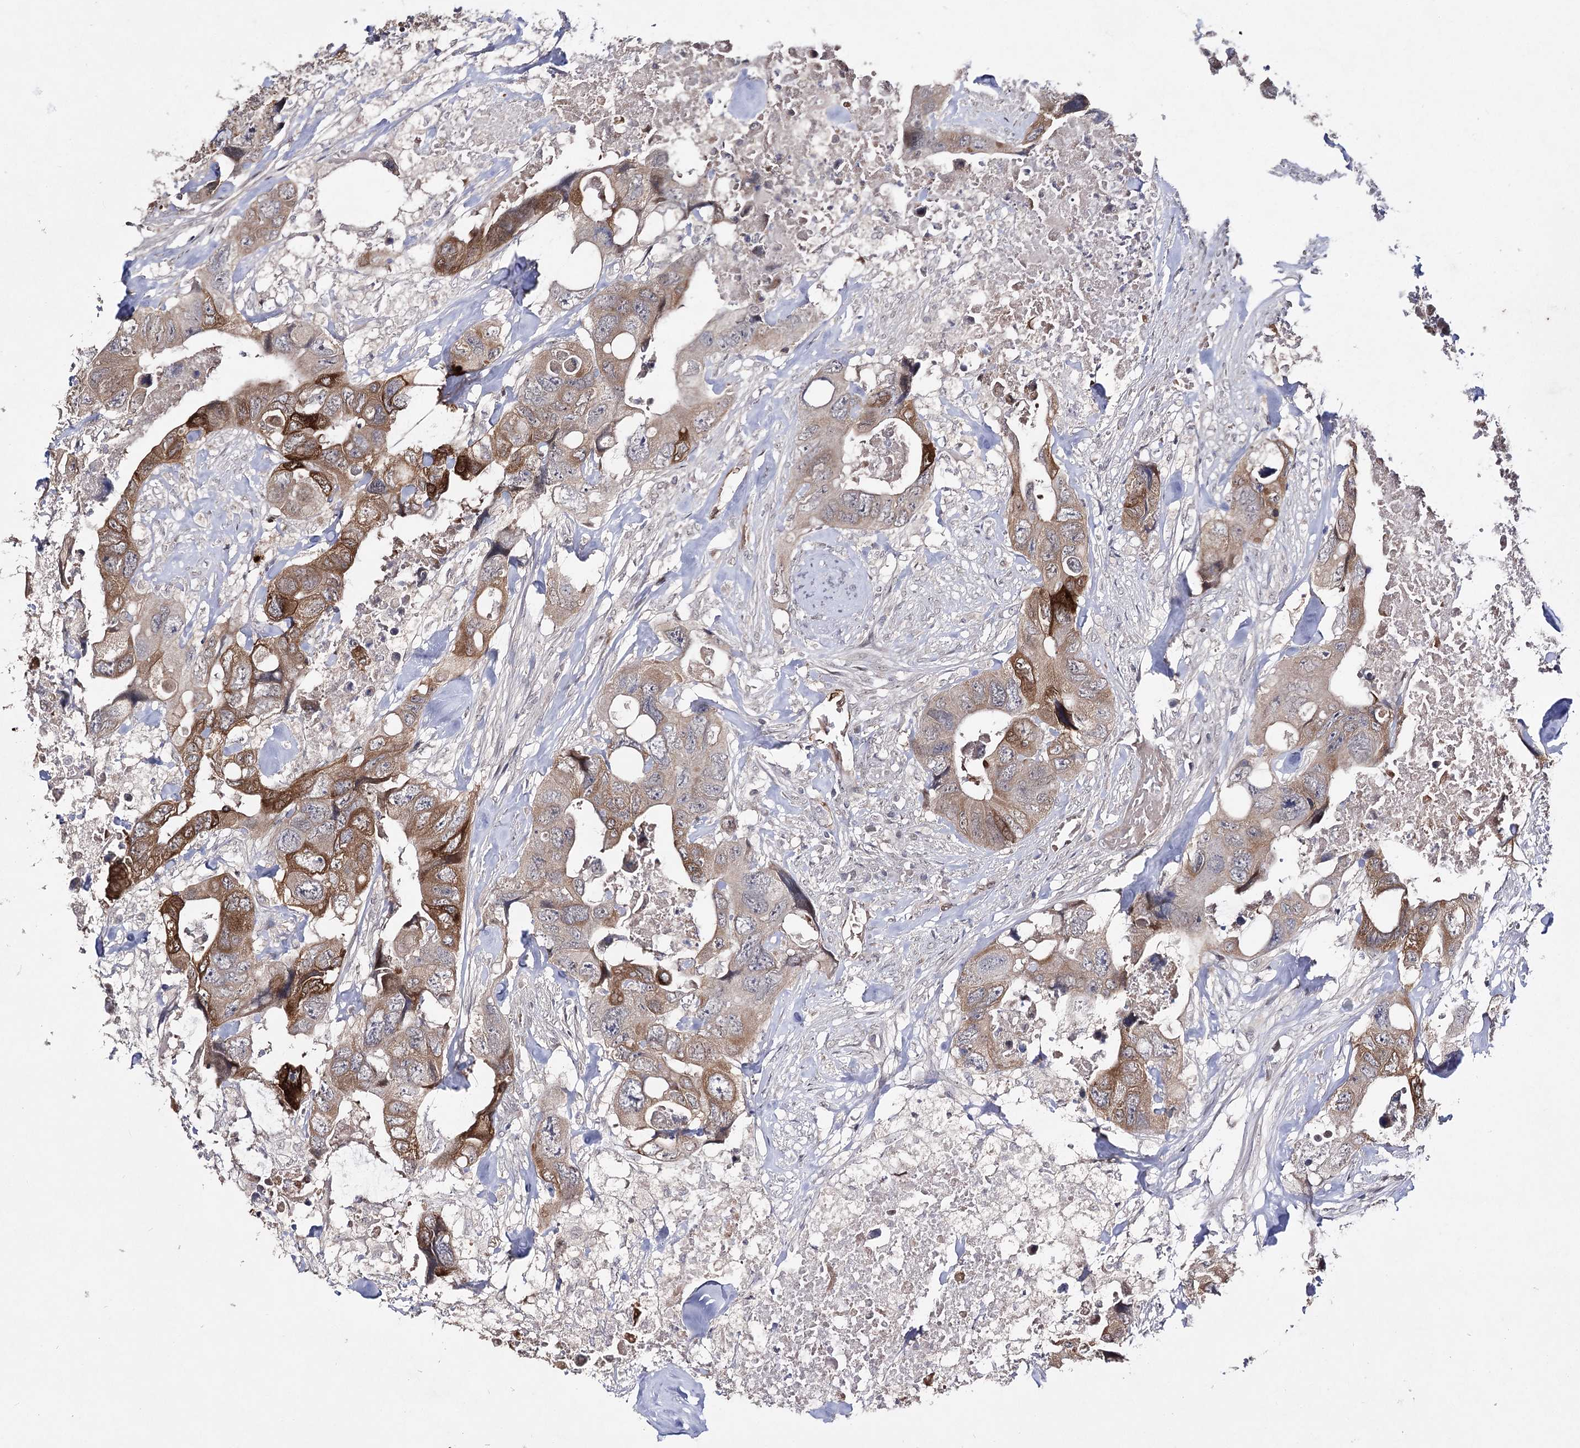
{"staining": {"intensity": "moderate", "quantity": "25%-75%", "location": "cytoplasmic/membranous"}, "tissue": "colorectal cancer", "cell_type": "Tumor cells", "image_type": "cancer", "snomed": [{"axis": "morphology", "description": "Adenocarcinoma, NOS"}, {"axis": "topography", "description": "Rectum"}], "caption": "This photomicrograph displays IHC staining of human colorectal adenocarcinoma, with medium moderate cytoplasmic/membranous staining in approximately 25%-75% of tumor cells.", "gene": "HSD11B2", "patient": {"sex": "male", "age": 57}}